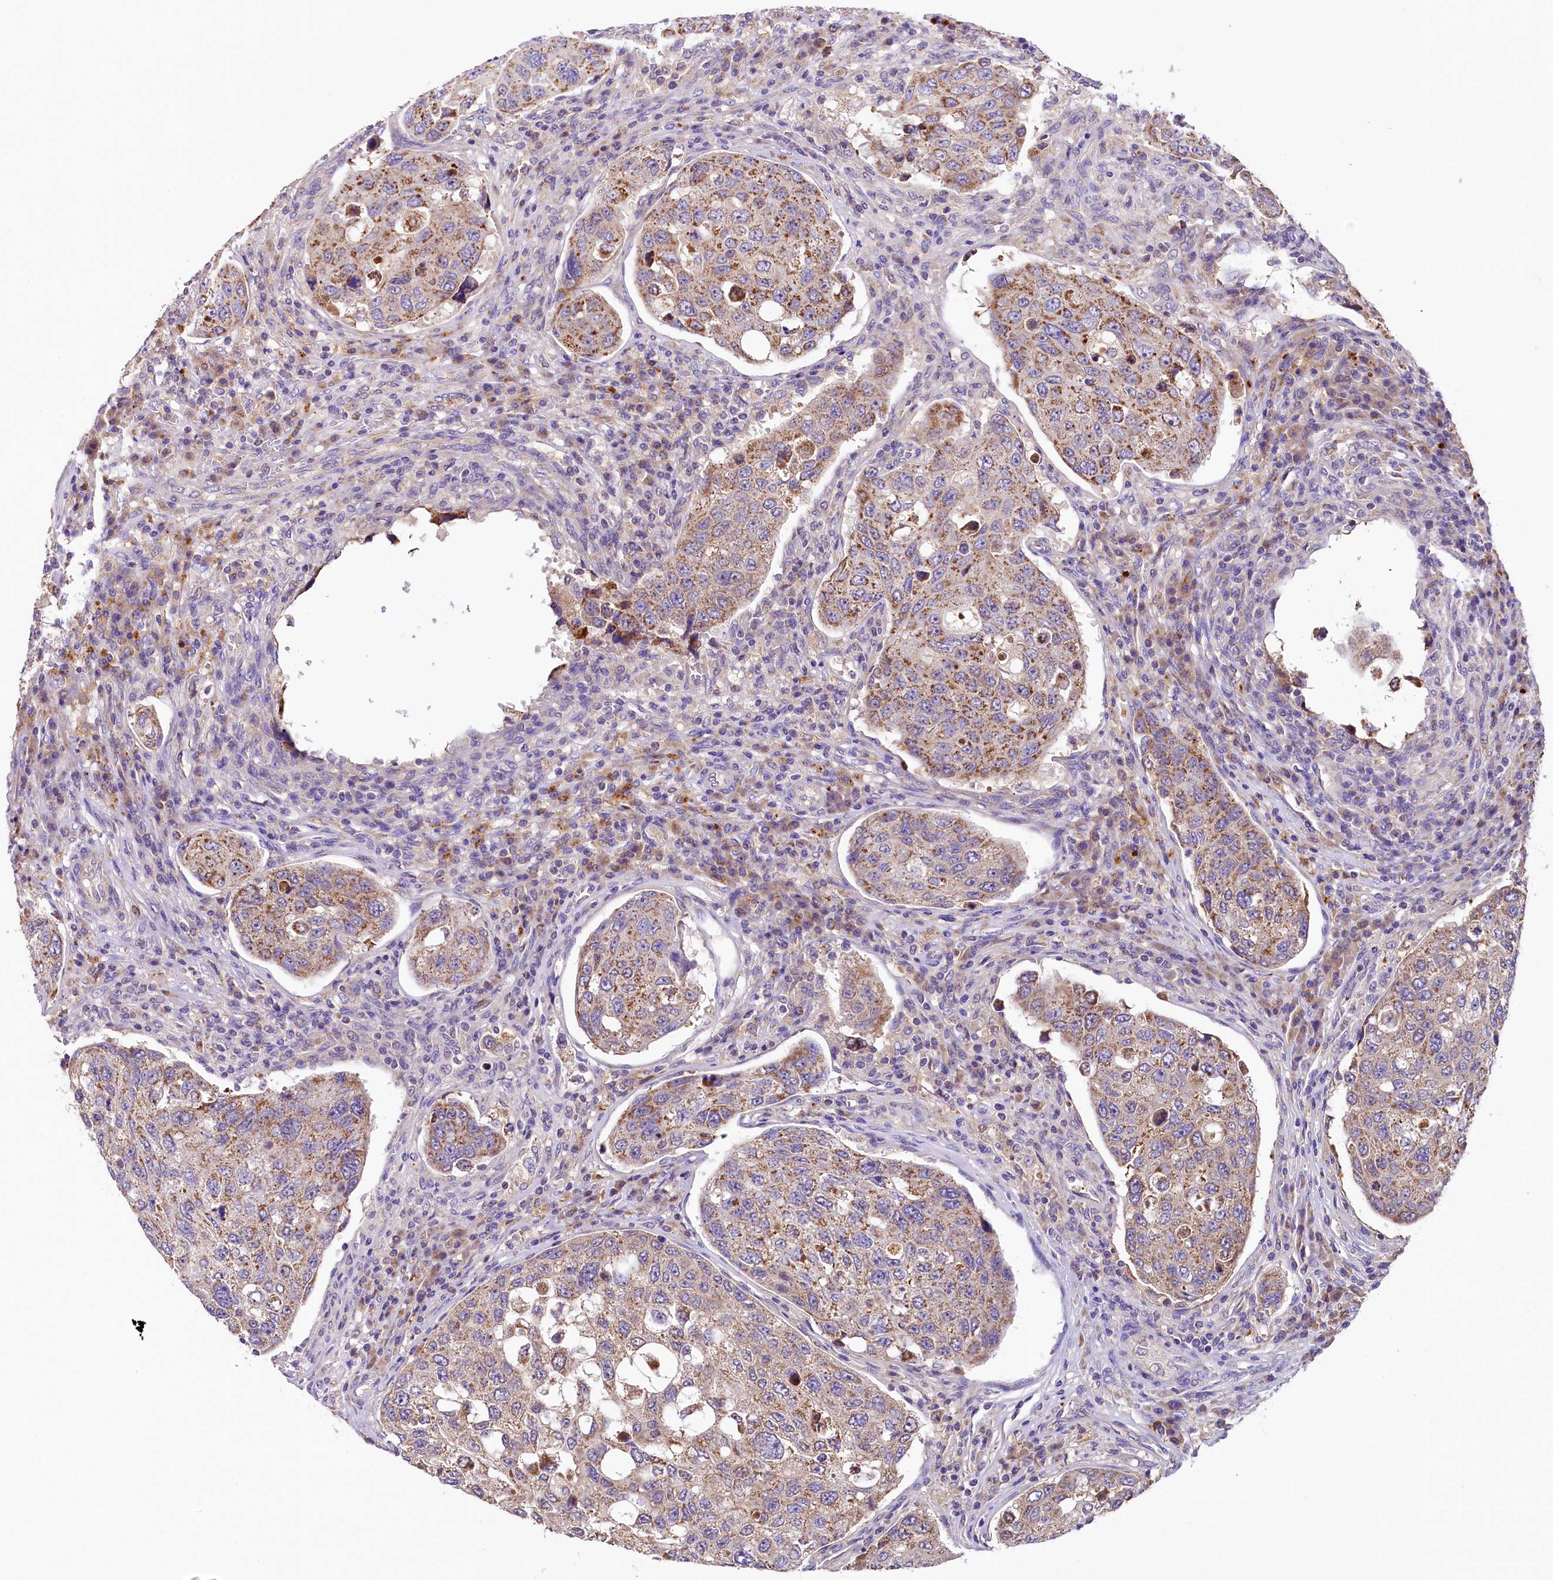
{"staining": {"intensity": "moderate", "quantity": ">75%", "location": "cytoplasmic/membranous"}, "tissue": "urothelial cancer", "cell_type": "Tumor cells", "image_type": "cancer", "snomed": [{"axis": "morphology", "description": "Urothelial carcinoma, High grade"}, {"axis": "topography", "description": "Lymph node"}, {"axis": "topography", "description": "Urinary bladder"}], "caption": "Immunohistochemistry of human urothelial cancer exhibits medium levels of moderate cytoplasmic/membranous positivity in about >75% of tumor cells.", "gene": "PMPCB", "patient": {"sex": "male", "age": 51}}